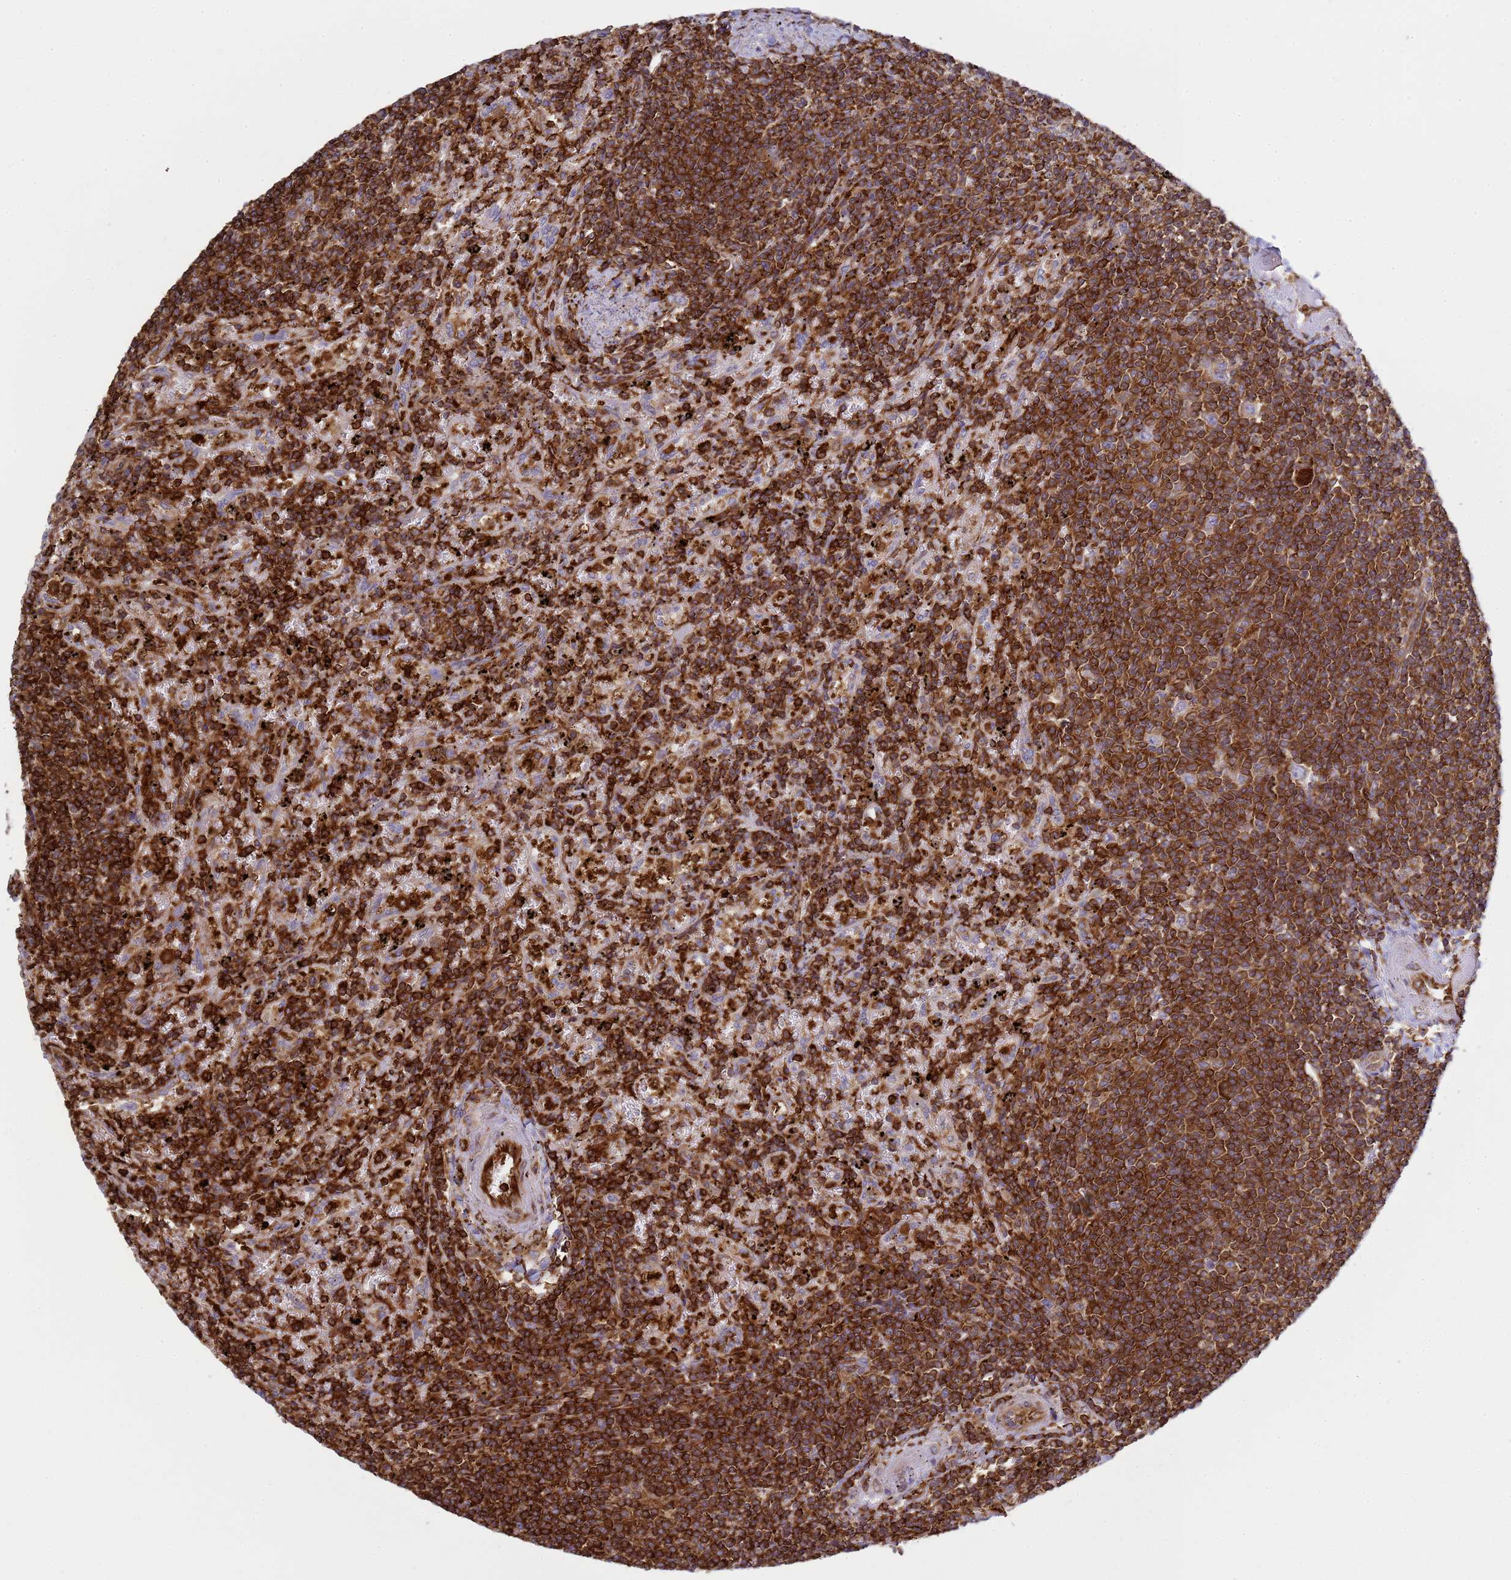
{"staining": {"intensity": "strong", "quantity": ">75%", "location": "cytoplasmic/membranous"}, "tissue": "lymphoma", "cell_type": "Tumor cells", "image_type": "cancer", "snomed": [{"axis": "morphology", "description": "Malignant lymphoma, non-Hodgkin's type, Low grade"}, {"axis": "topography", "description": "Spleen"}], "caption": "Protein expression analysis of low-grade malignant lymphoma, non-Hodgkin's type reveals strong cytoplasmic/membranous staining in approximately >75% of tumor cells. The staining is performed using DAB brown chromogen to label protein expression. The nuclei are counter-stained blue using hematoxylin.", "gene": "ZBTB8OS", "patient": {"sex": "male", "age": 76}}